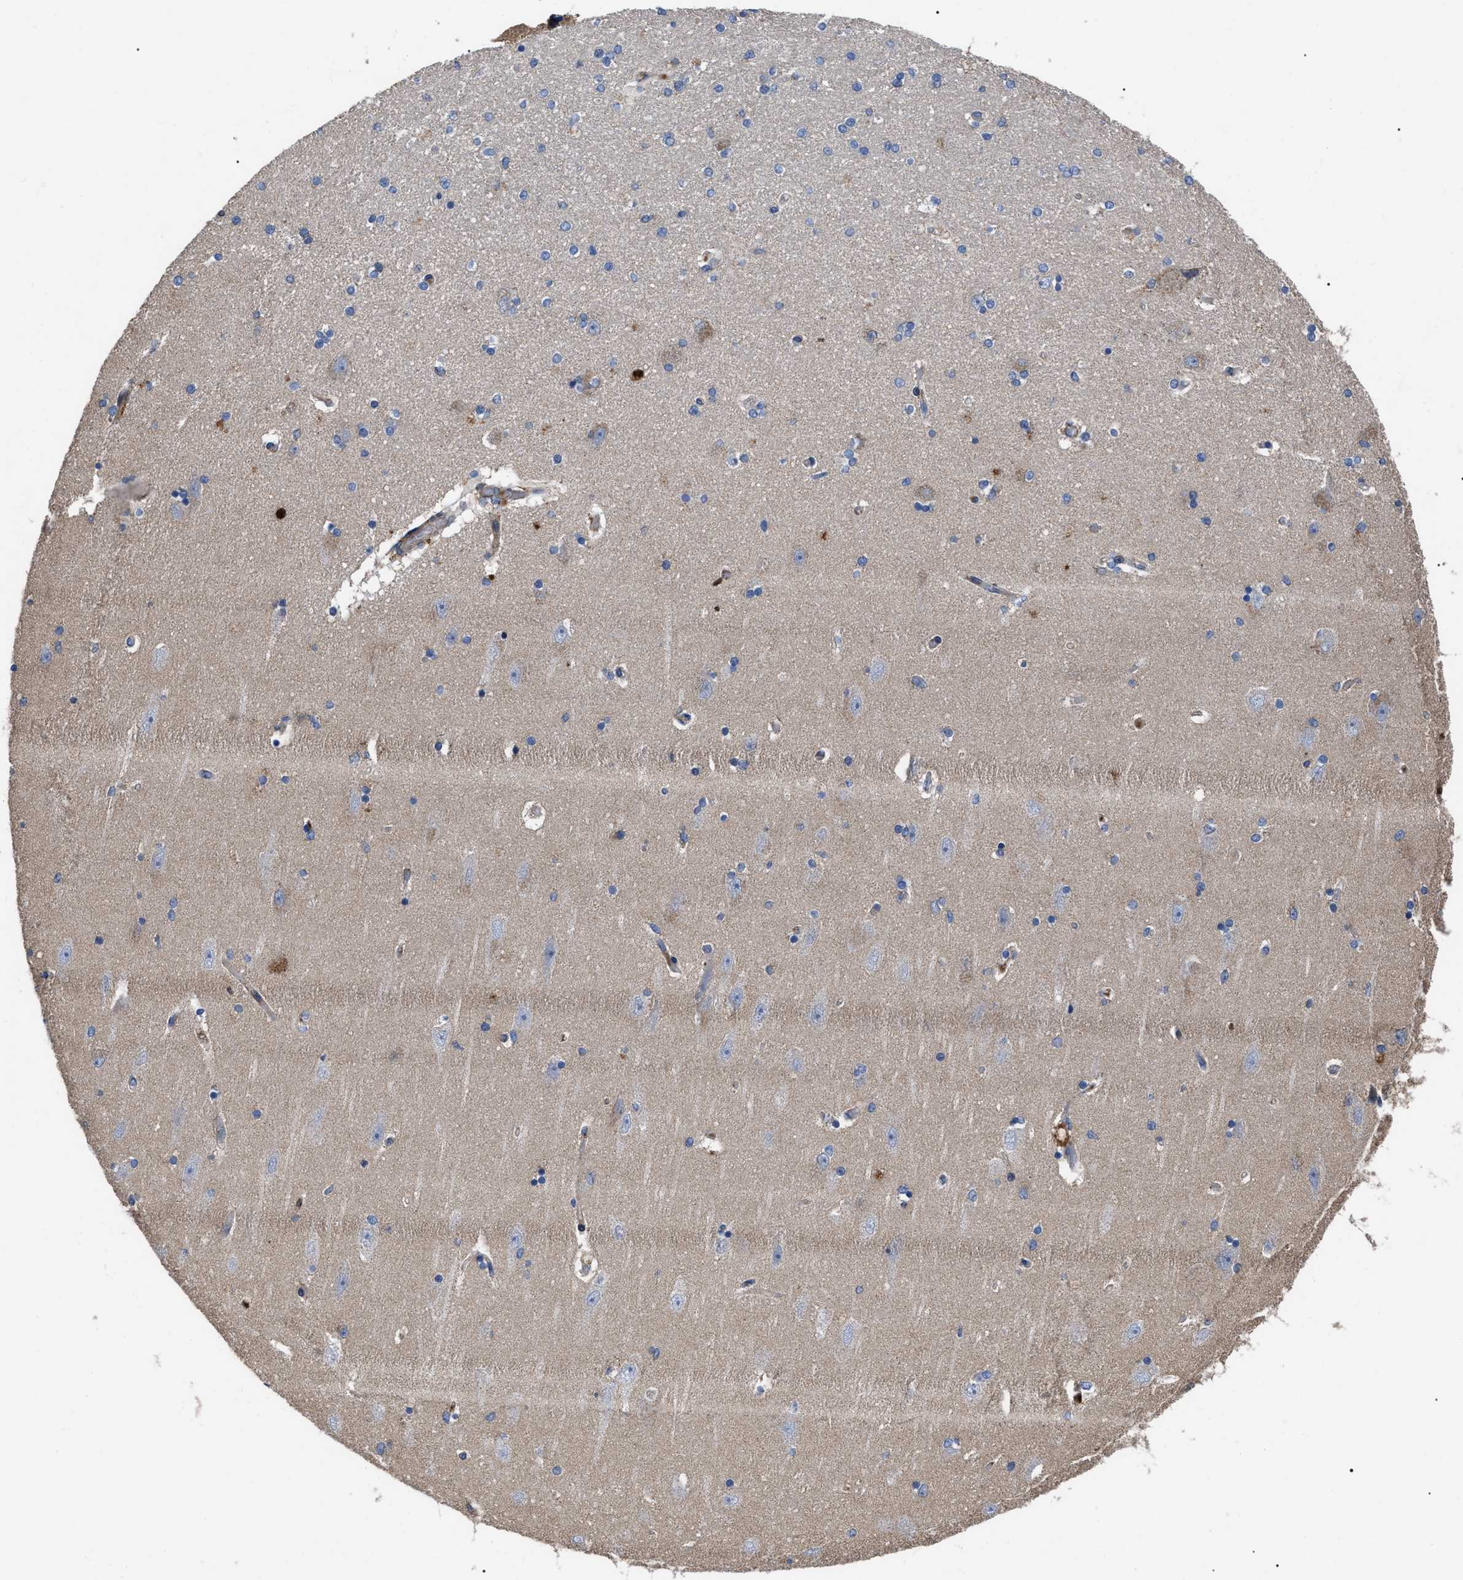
{"staining": {"intensity": "negative", "quantity": "none", "location": "none"}, "tissue": "hippocampus", "cell_type": "Glial cells", "image_type": "normal", "snomed": [{"axis": "morphology", "description": "Normal tissue, NOS"}, {"axis": "topography", "description": "Hippocampus"}], "caption": "This is an IHC image of unremarkable hippocampus. There is no positivity in glial cells.", "gene": "FAM171A2", "patient": {"sex": "female", "age": 54}}